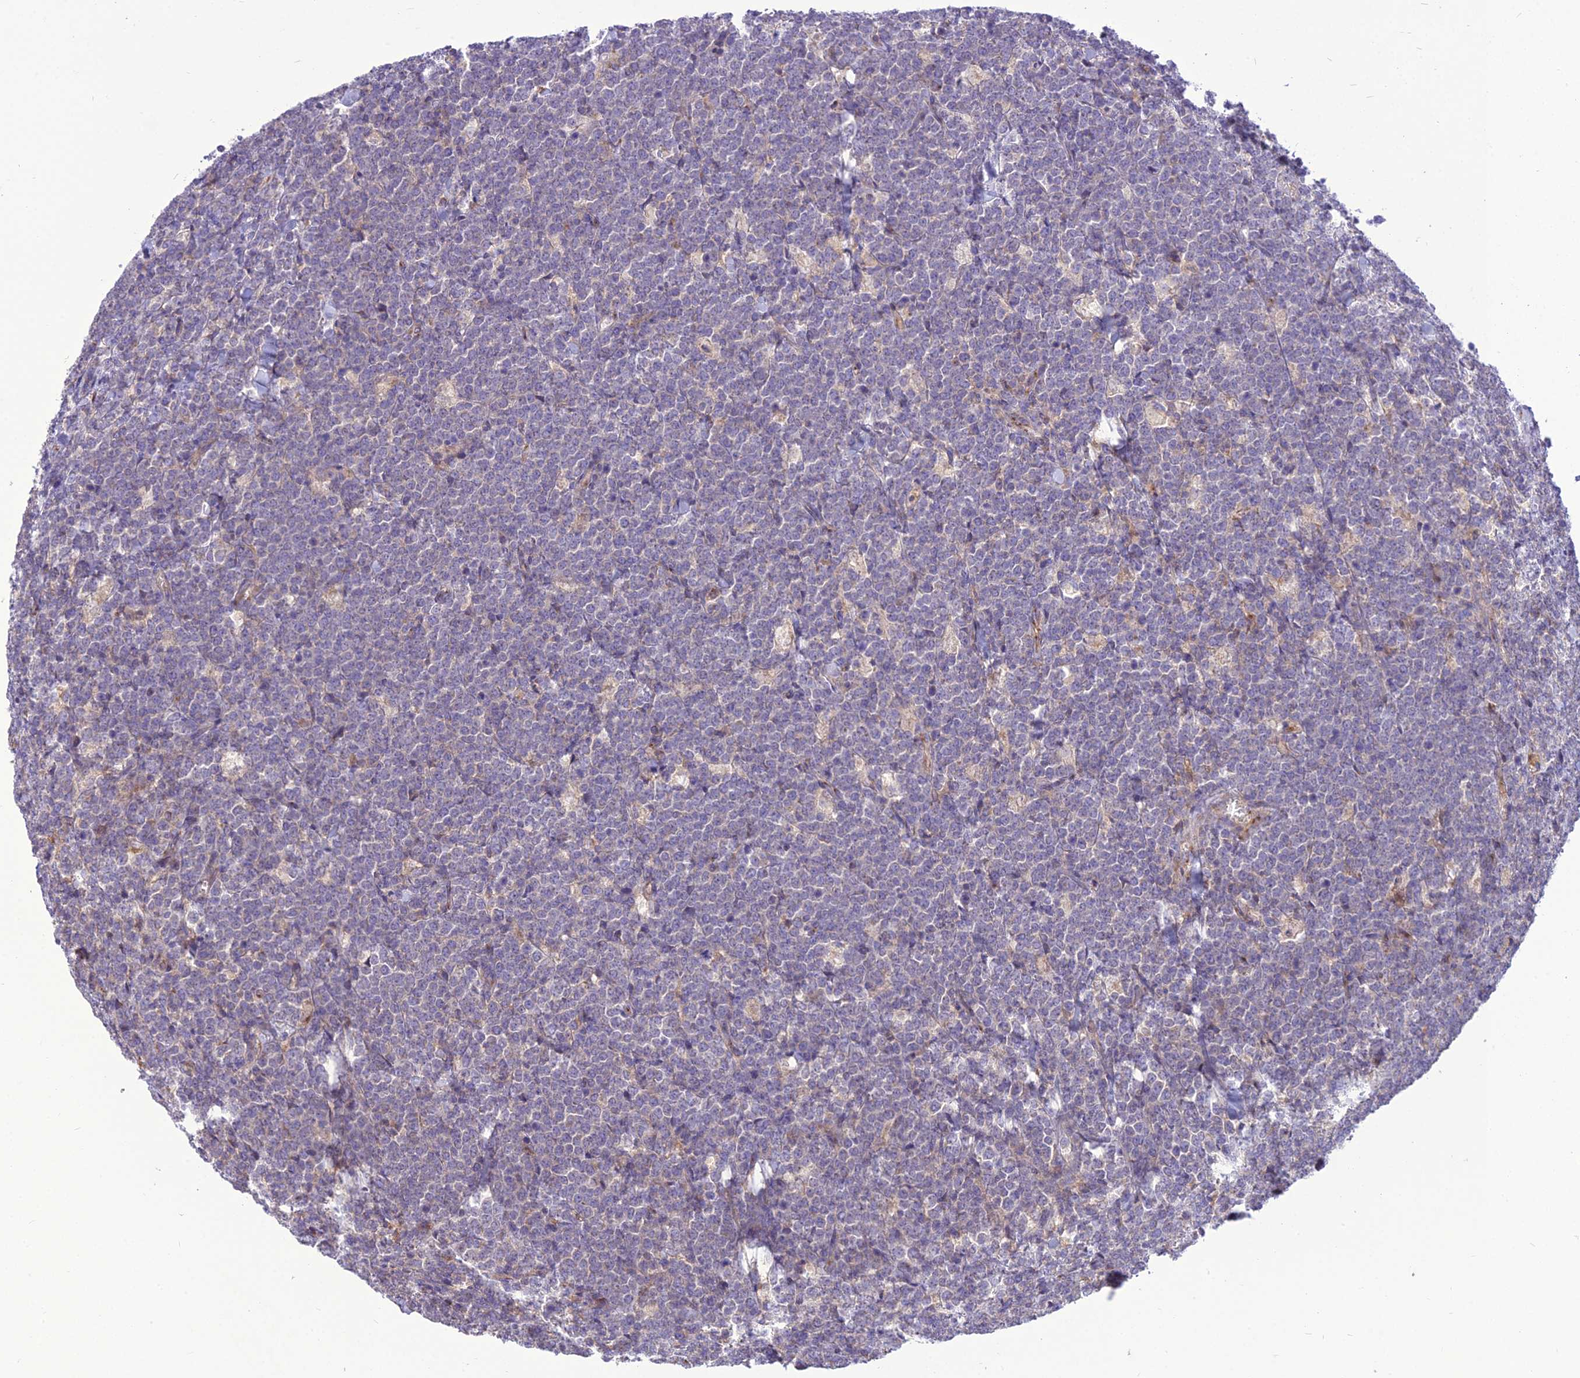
{"staining": {"intensity": "negative", "quantity": "none", "location": "none"}, "tissue": "lymphoma", "cell_type": "Tumor cells", "image_type": "cancer", "snomed": [{"axis": "morphology", "description": "Malignant lymphoma, non-Hodgkin's type, High grade"}, {"axis": "topography", "description": "Small intestine"}], "caption": "DAB immunohistochemical staining of human high-grade malignant lymphoma, non-Hodgkin's type exhibits no significant expression in tumor cells.", "gene": "SPRYD7", "patient": {"sex": "male", "age": 8}}